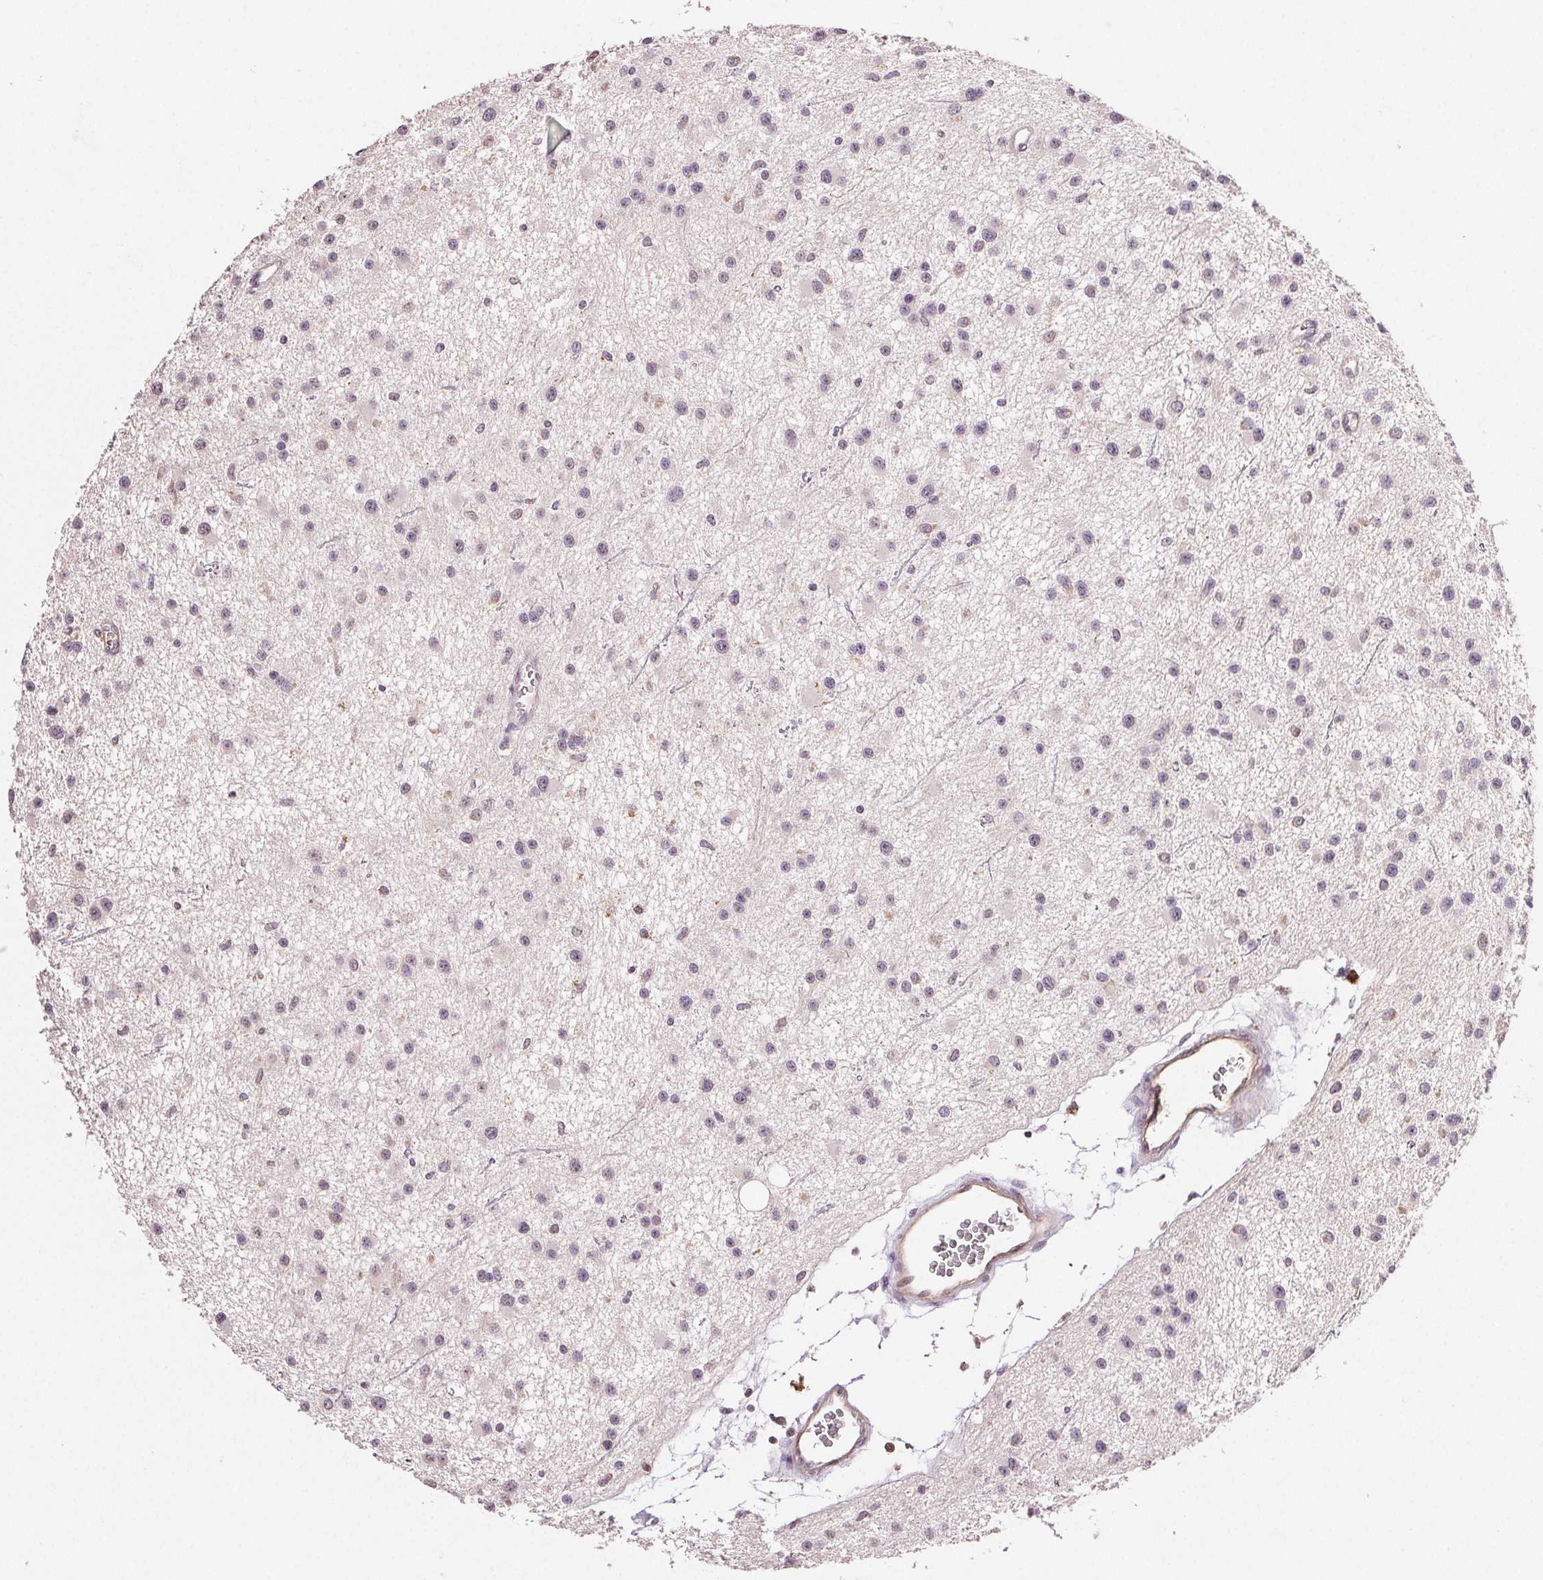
{"staining": {"intensity": "negative", "quantity": "none", "location": "none"}, "tissue": "glioma", "cell_type": "Tumor cells", "image_type": "cancer", "snomed": [{"axis": "morphology", "description": "Glioma, malignant, Low grade"}, {"axis": "topography", "description": "Brain"}], "caption": "Protein analysis of malignant low-grade glioma shows no significant expression in tumor cells. (DAB (3,3'-diaminobenzidine) immunohistochemistry (IHC) visualized using brightfield microscopy, high magnification).", "gene": "TMEM253", "patient": {"sex": "male", "age": 43}}